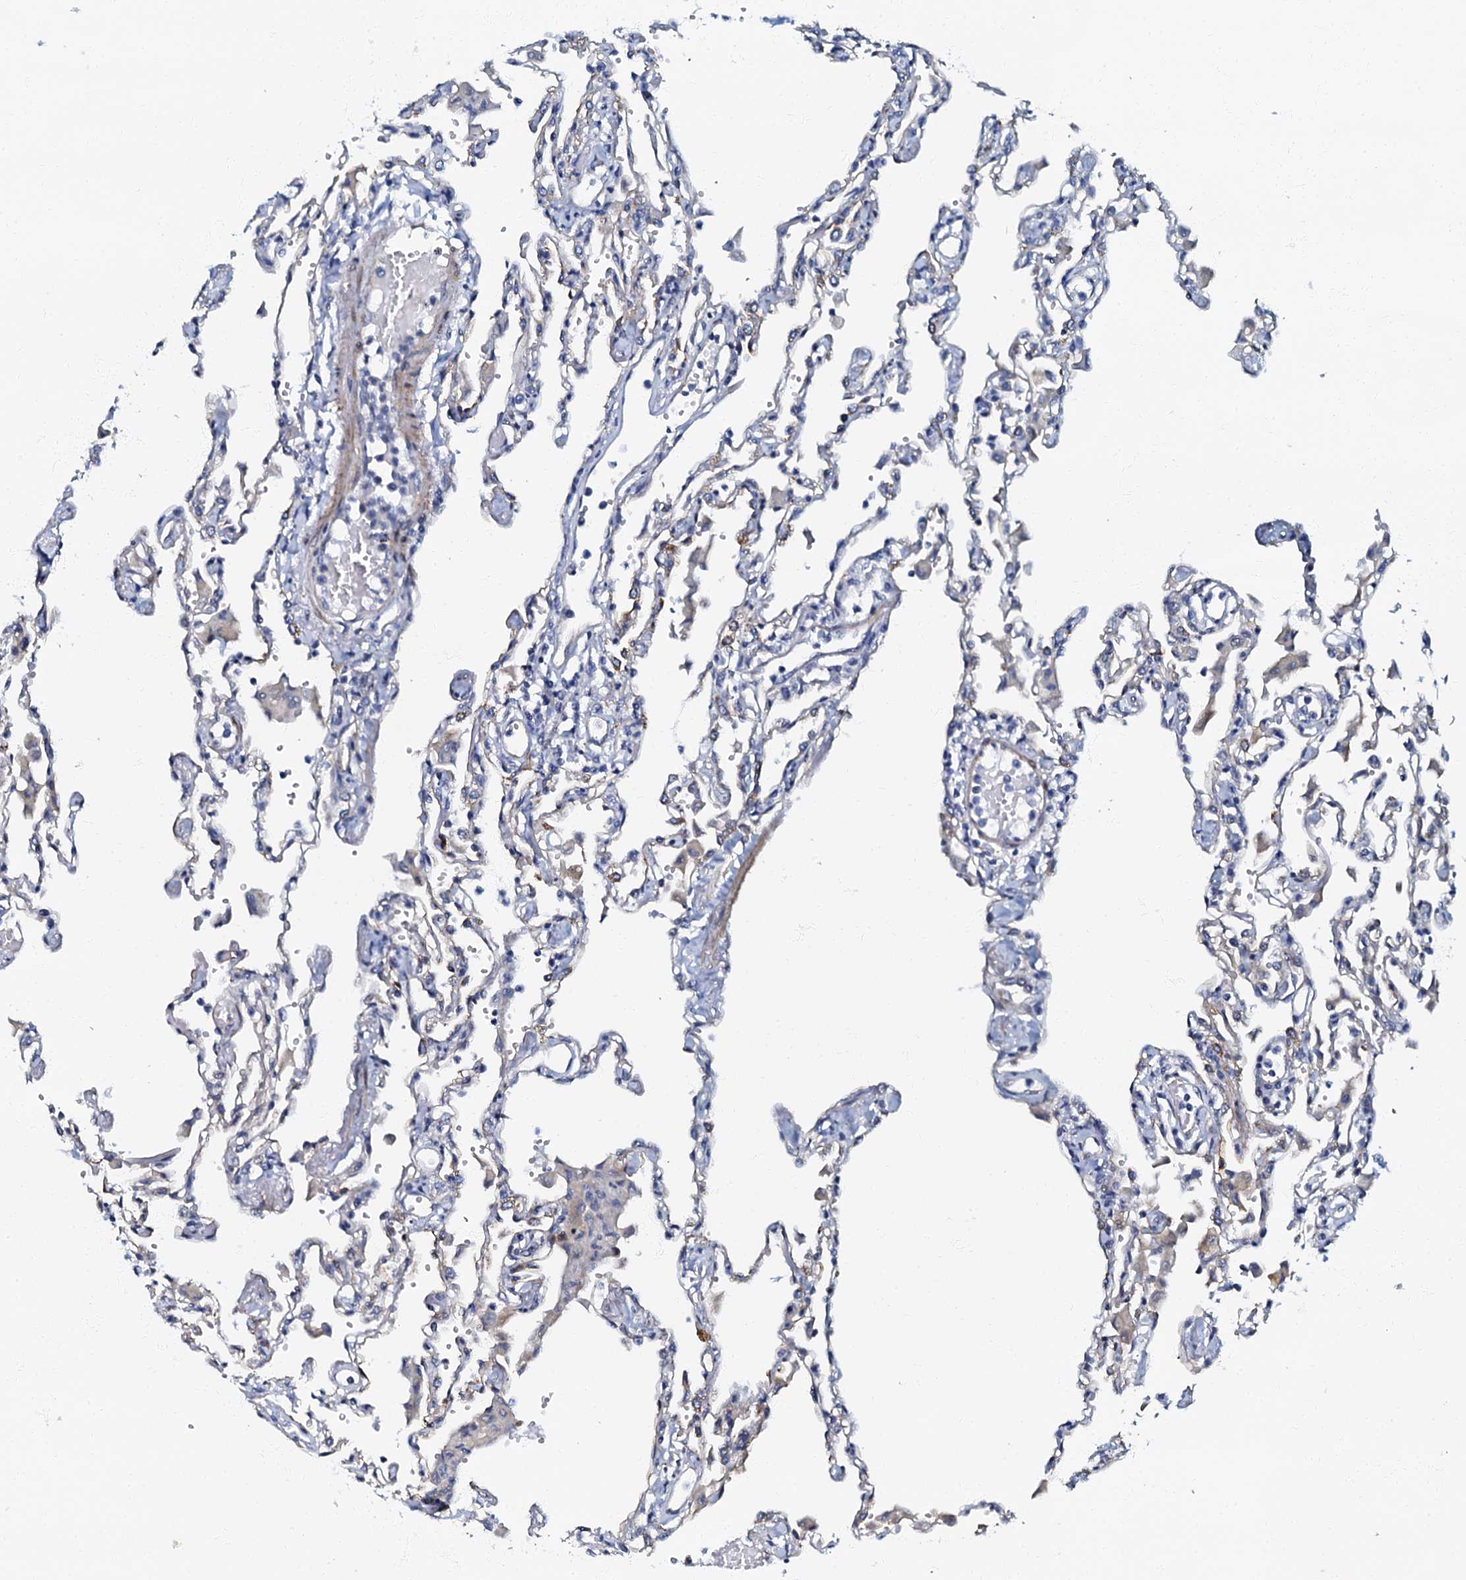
{"staining": {"intensity": "negative", "quantity": "none", "location": "none"}, "tissue": "lung", "cell_type": "Alveolar cells", "image_type": "normal", "snomed": [{"axis": "morphology", "description": "Normal tissue, NOS"}, {"axis": "topography", "description": "Bronchus"}, {"axis": "topography", "description": "Lung"}], "caption": "This is an immunohistochemistry (IHC) histopathology image of normal human lung. There is no staining in alveolar cells.", "gene": "OLAH", "patient": {"sex": "female", "age": 49}}